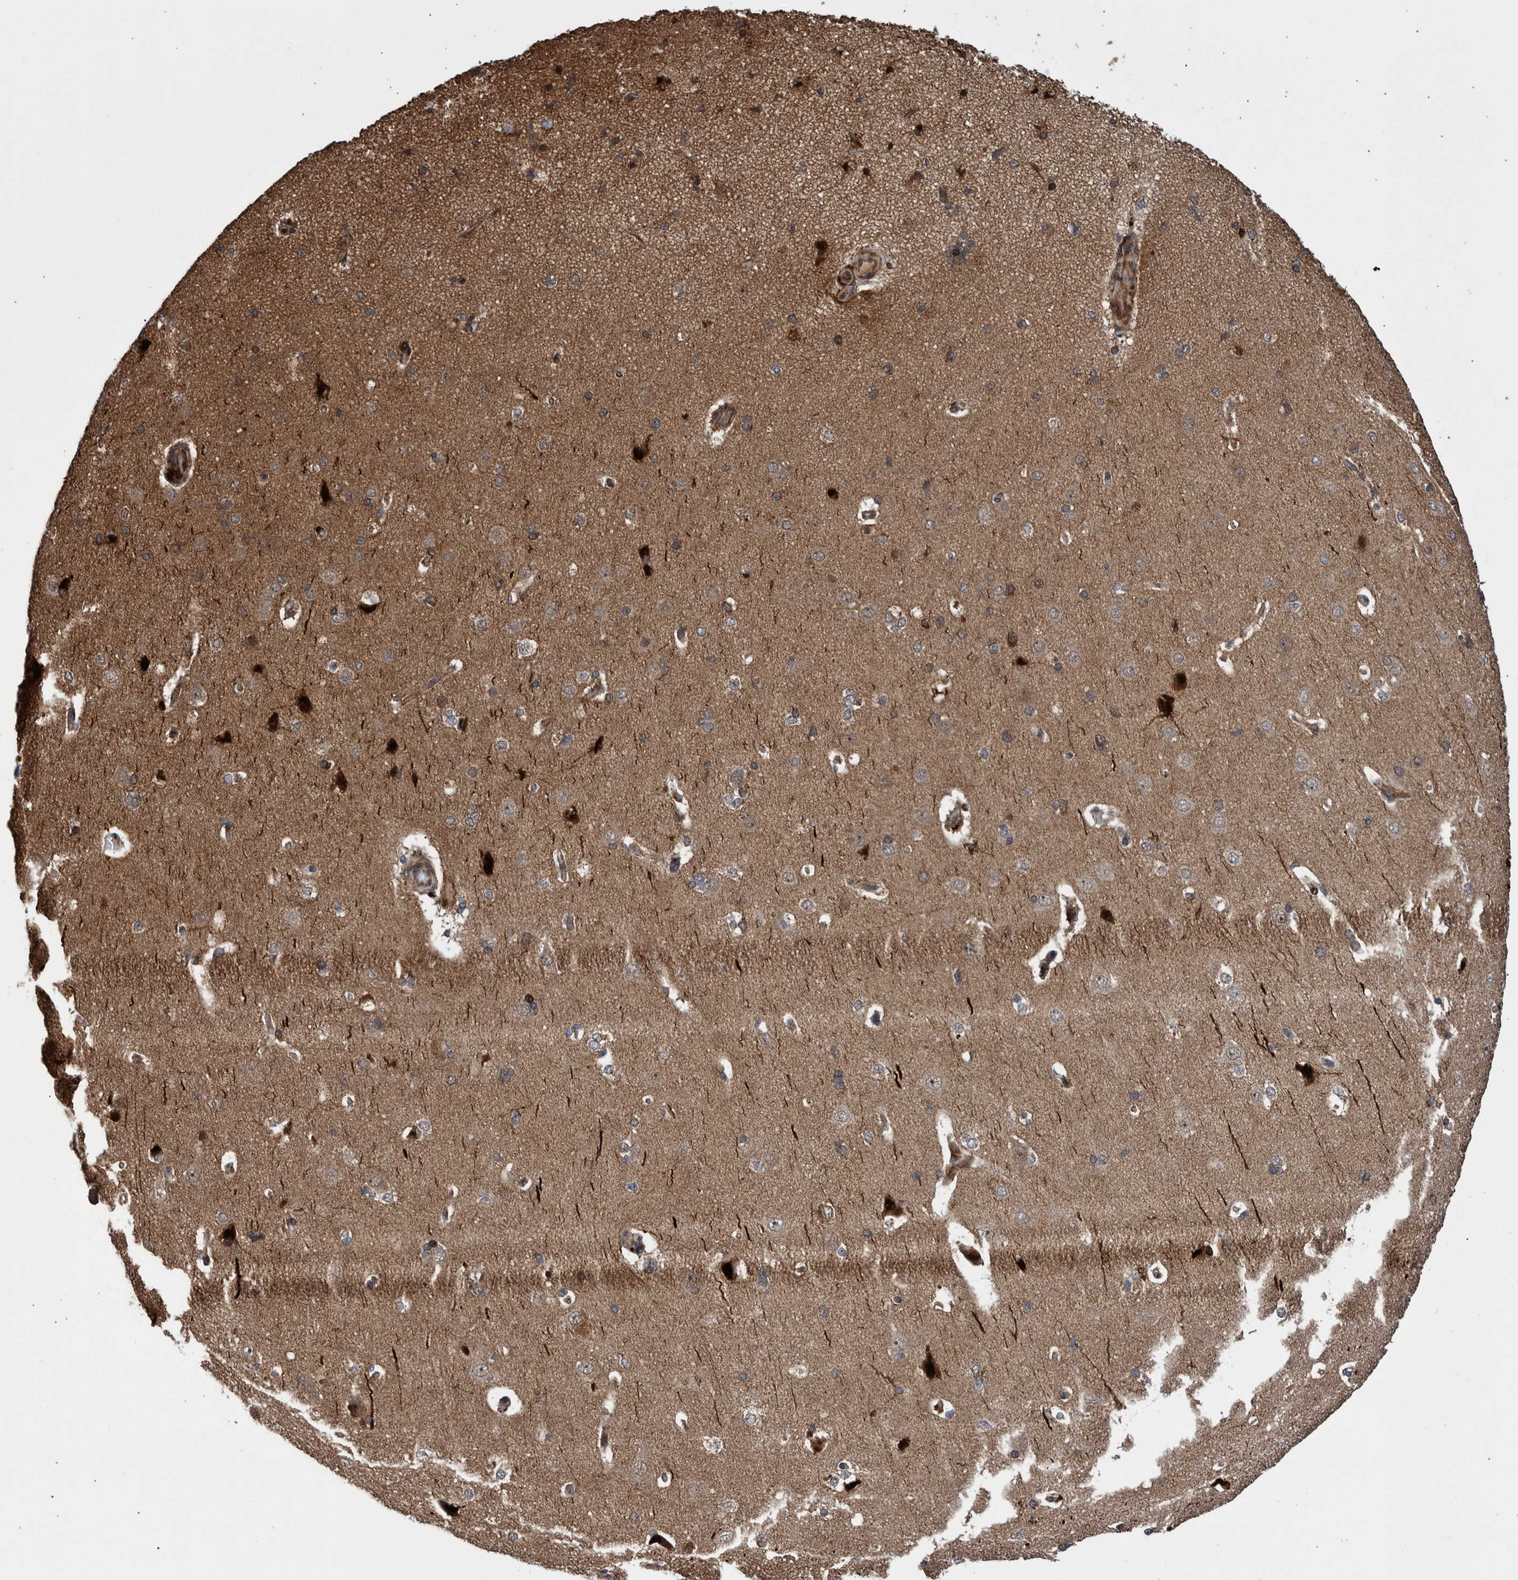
{"staining": {"intensity": "moderate", "quantity": ">75%", "location": "nuclear"}, "tissue": "cerebral cortex", "cell_type": "Endothelial cells", "image_type": "normal", "snomed": [{"axis": "morphology", "description": "Normal tissue, NOS"}, {"axis": "topography", "description": "Cerebral cortex"}], "caption": "IHC of unremarkable human cerebral cortex demonstrates medium levels of moderate nuclear staining in approximately >75% of endothelial cells. (Stains: DAB (3,3'-diaminobenzidine) in brown, nuclei in blue, Microscopy: brightfield microscopy at high magnification).", "gene": "SHISA6", "patient": {"sex": "male", "age": 62}}